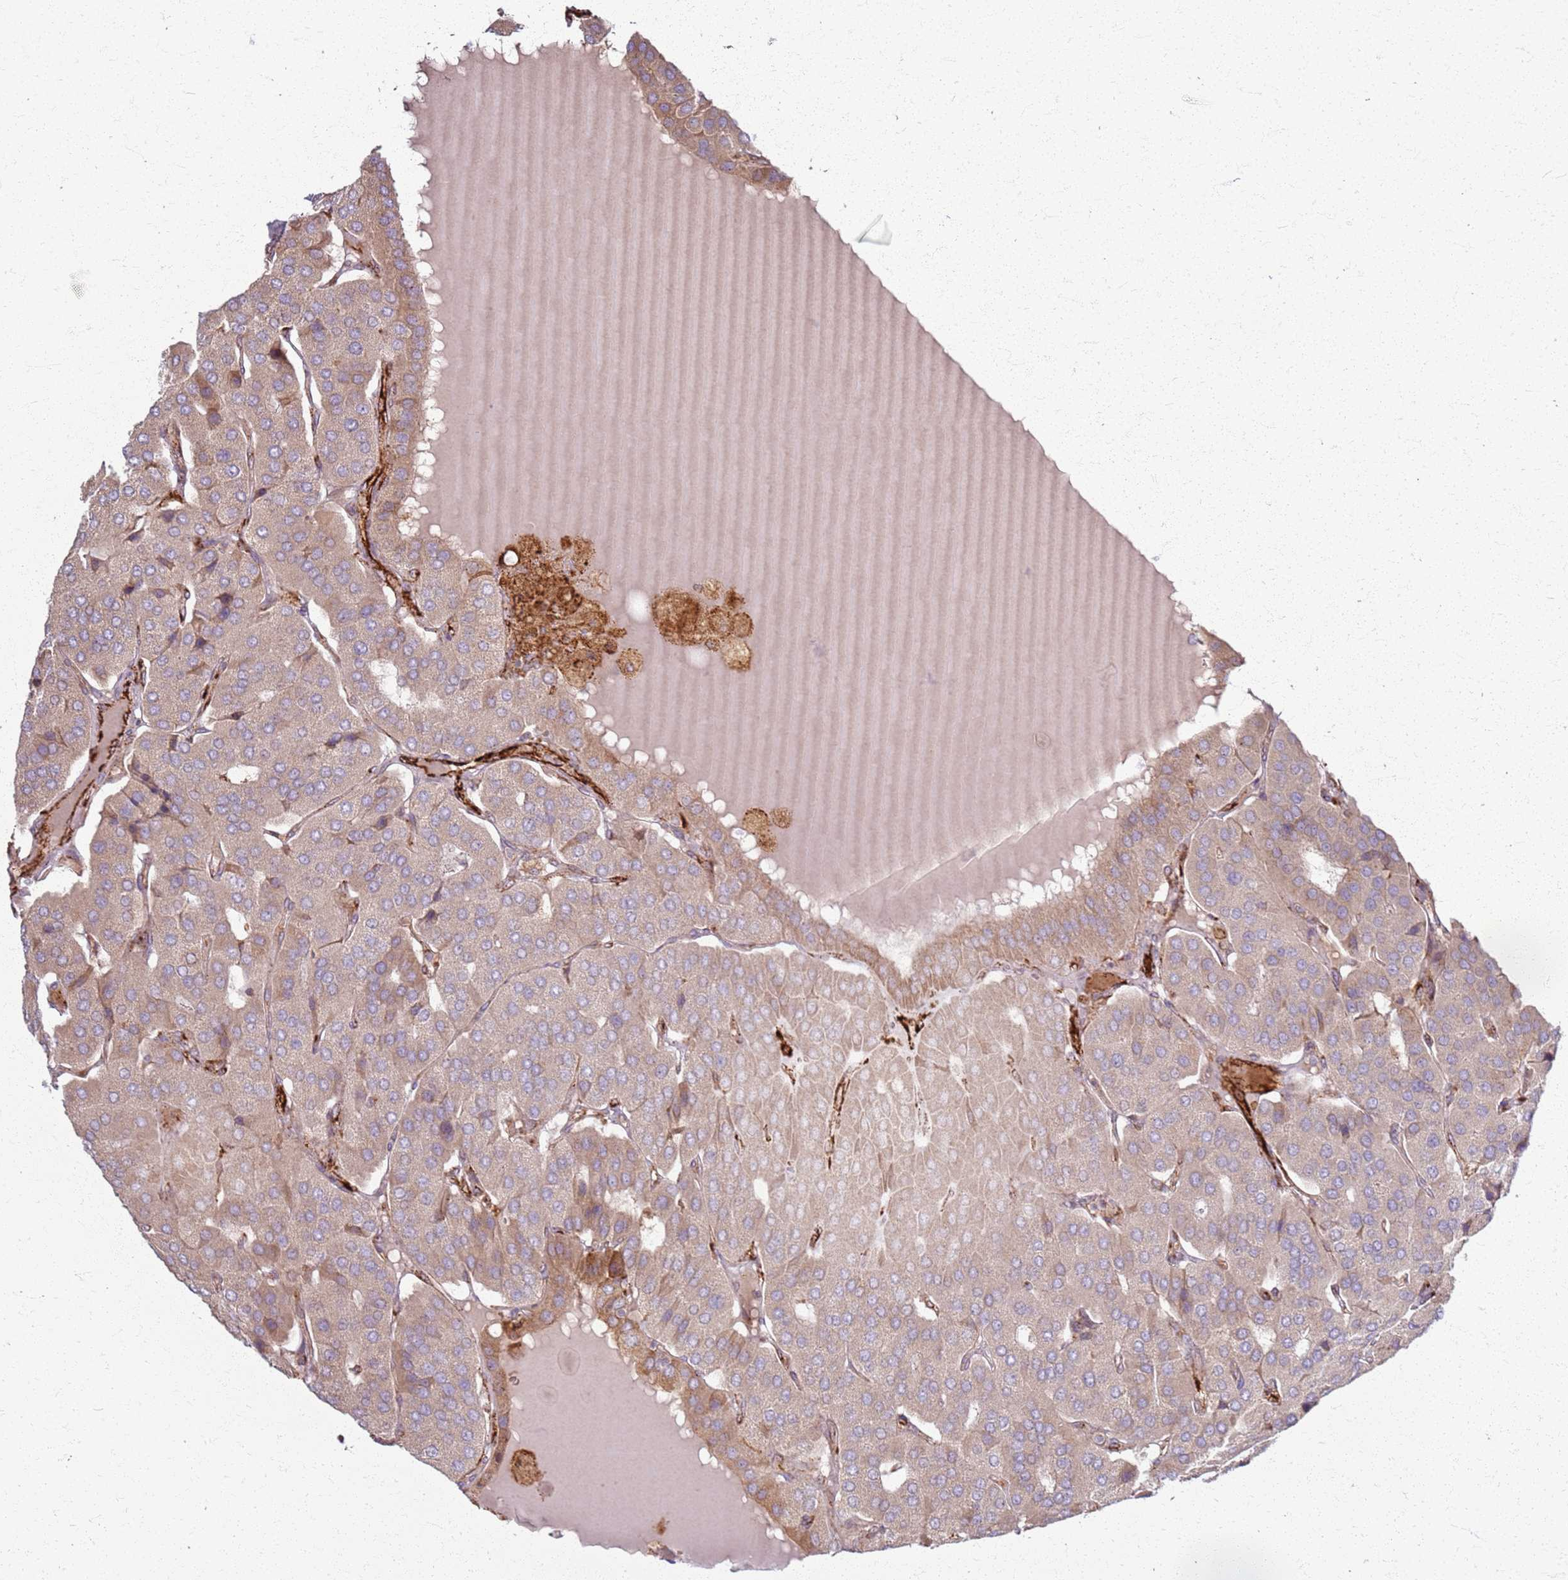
{"staining": {"intensity": "moderate", "quantity": ">75%", "location": "cytoplasmic/membranous"}, "tissue": "parathyroid gland", "cell_type": "Glandular cells", "image_type": "normal", "snomed": [{"axis": "morphology", "description": "Normal tissue, NOS"}, {"axis": "morphology", "description": "Adenoma, NOS"}, {"axis": "topography", "description": "Parathyroid gland"}], "caption": "IHC histopathology image of unremarkable parathyroid gland: human parathyroid gland stained using immunohistochemistry demonstrates medium levels of moderate protein expression localized specifically in the cytoplasmic/membranous of glandular cells, appearing as a cytoplasmic/membranous brown color.", "gene": "KRI1", "patient": {"sex": "female", "age": 86}}